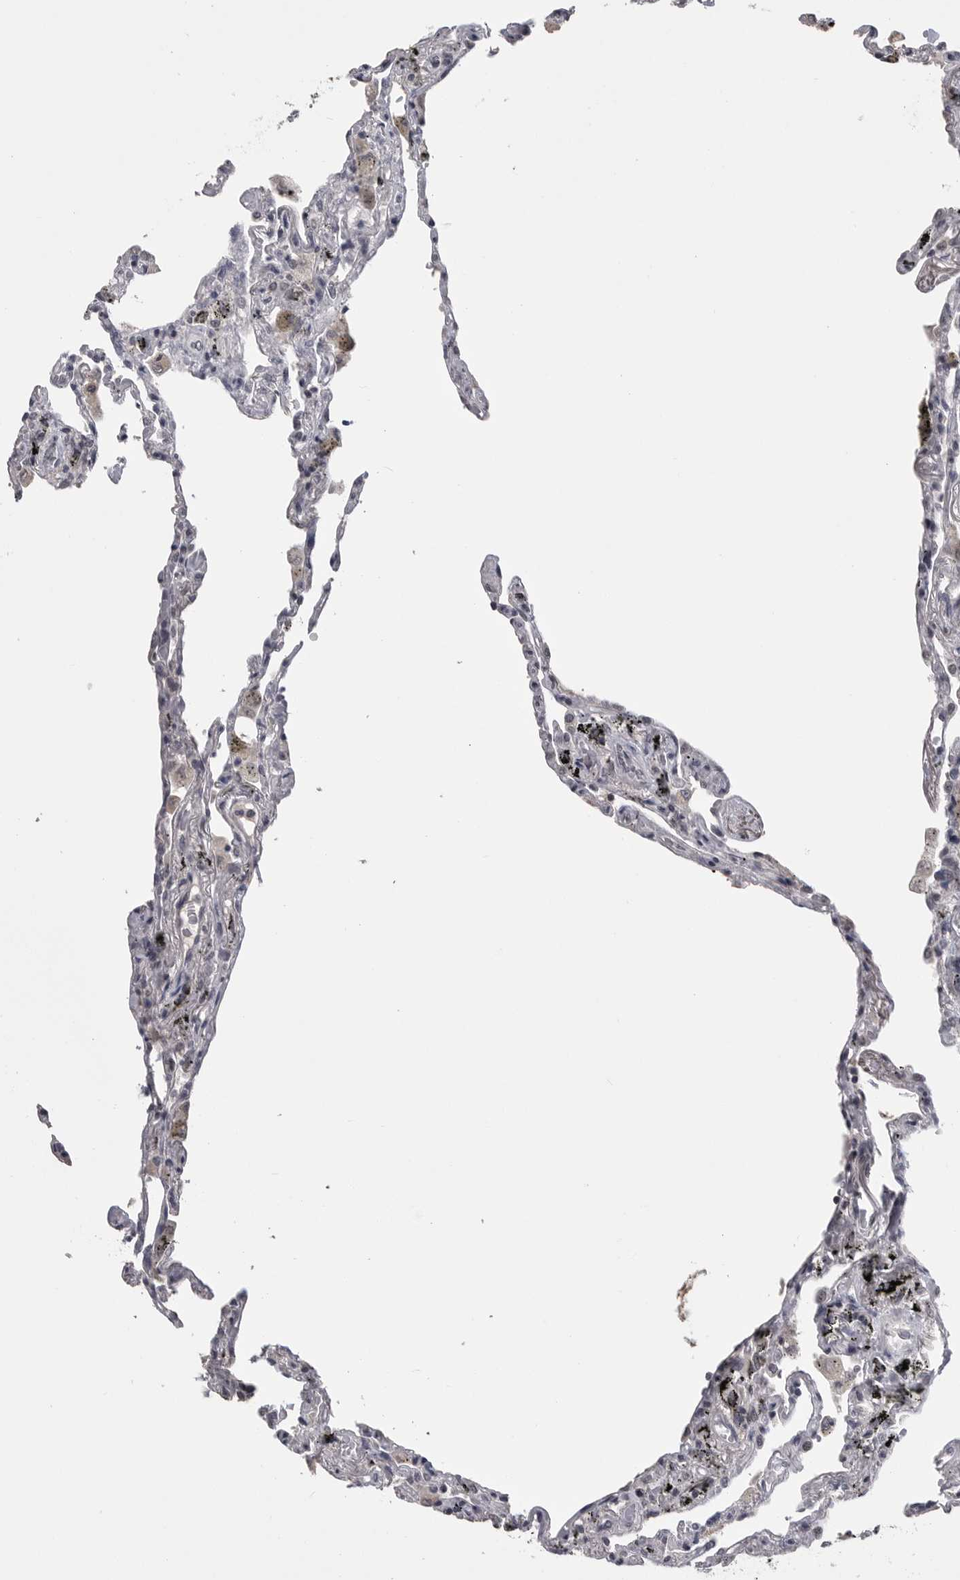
{"staining": {"intensity": "weak", "quantity": "<25%", "location": "nuclear"}, "tissue": "lung", "cell_type": "Alveolar cells", "image_type": "normal", "snomed": [{"axis": "morphology", "description": "Normal tissue, NOS"}, {"axis": "topography", "description": "Lung"}], "caption": "Lung stained for a protein using immunohistochemistry displays no staining alveolar cells.", "gene": "DLG2", "patient": {"sex": "male", "age": 59}}